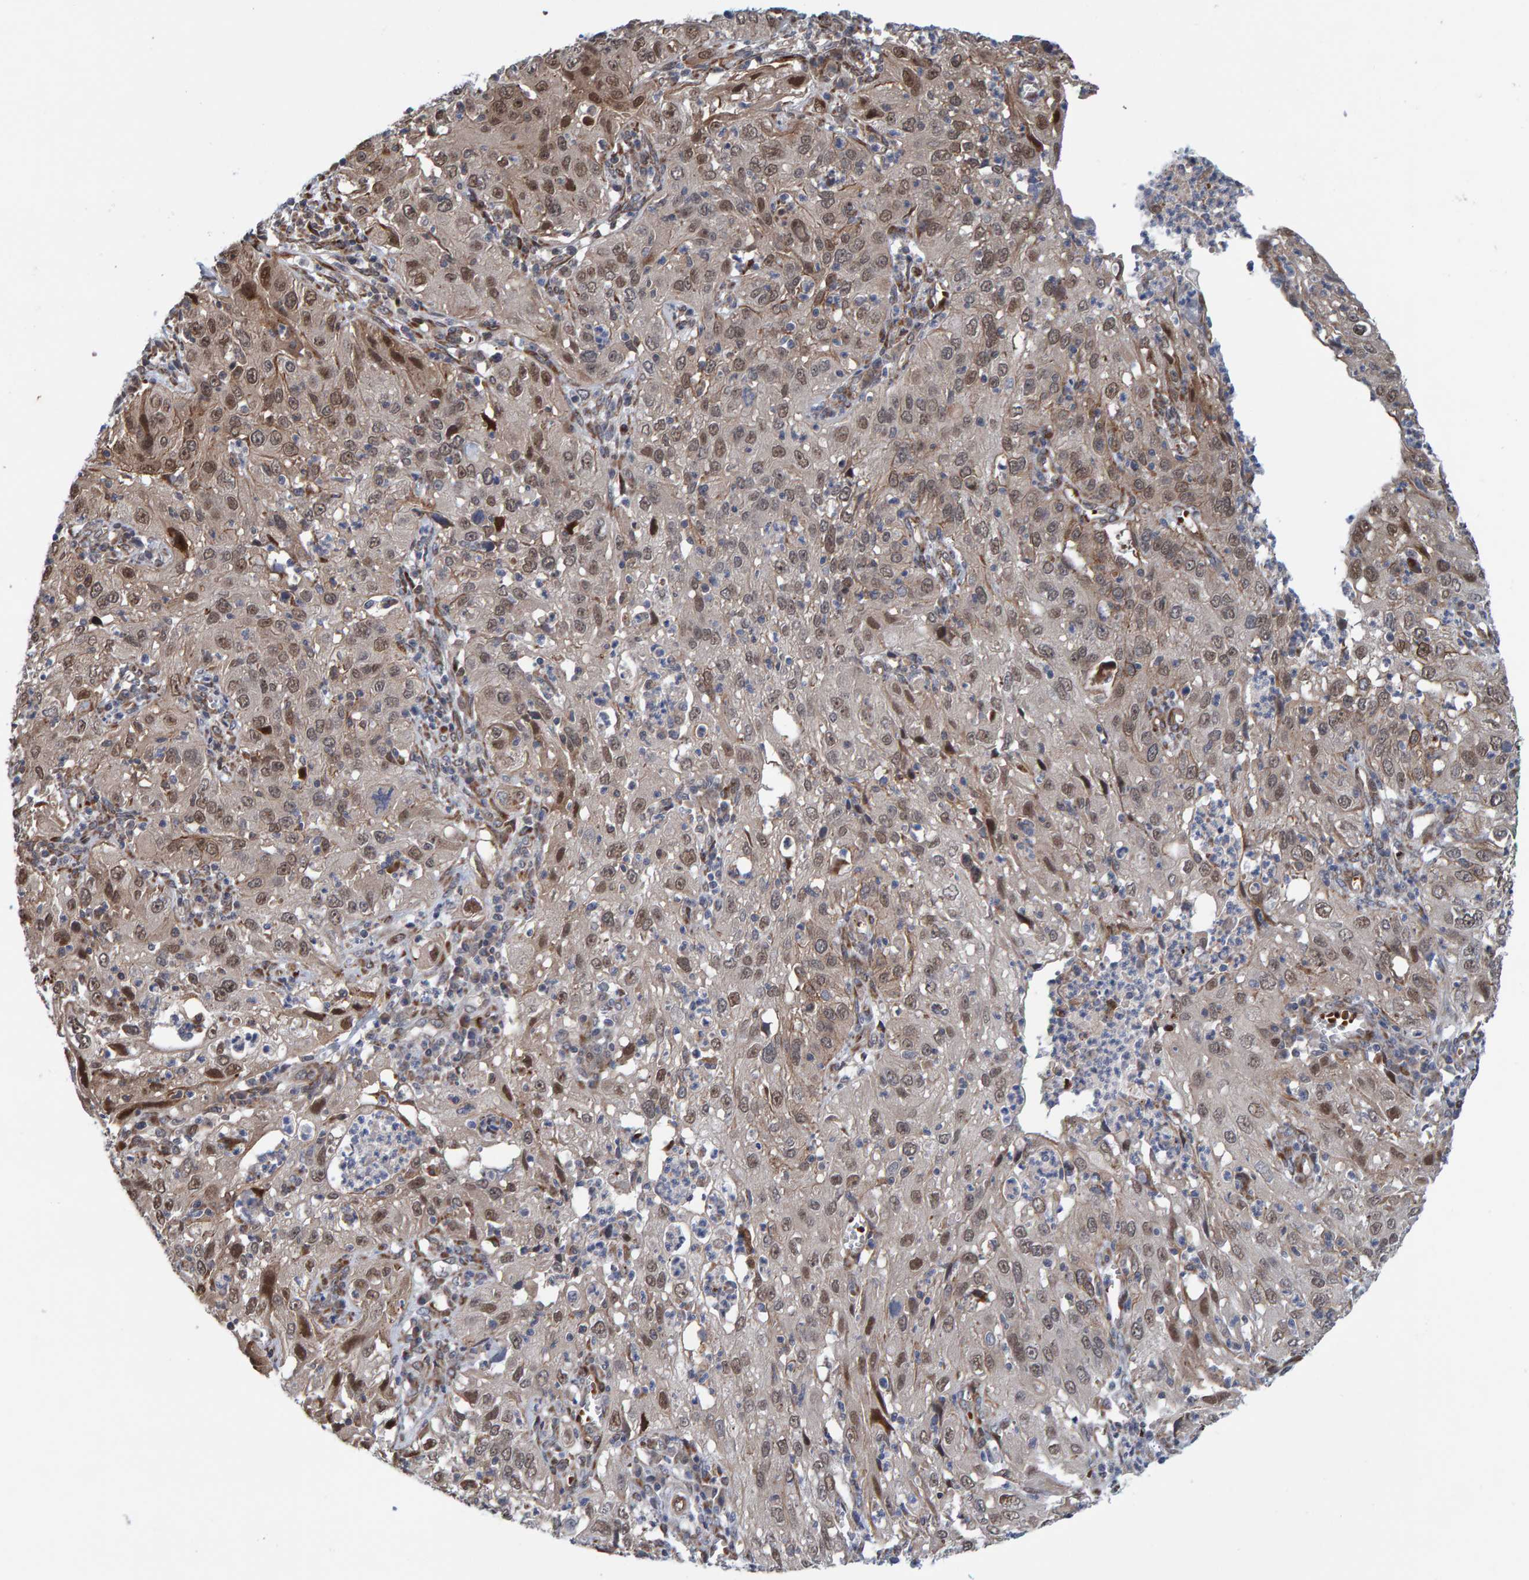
{"staining": {"intensity": "weak", "quantity": ">75%", "location": "cytoplasmic/membranous,nuclear"}, "tissue": "cervical cancer", "cell_type": "Tumor cells", "image_type": "cancer", "snomed": [{"axis": "morphology", "description": "Squamous cell carcinoma, NOS"}, {"axis": "topography", "description": "Cervix"}], "caption": "Immunohistochemistry histopathology image of cervical squamous cell carcinoma stained for a protein (brown), which exhibits low levels of weak cytoplasmic/membranous and nuclear expression in about >75% of tumor cells.", "gene": "MFSD6L", "patient": {"sex": "female", "age": 32}}